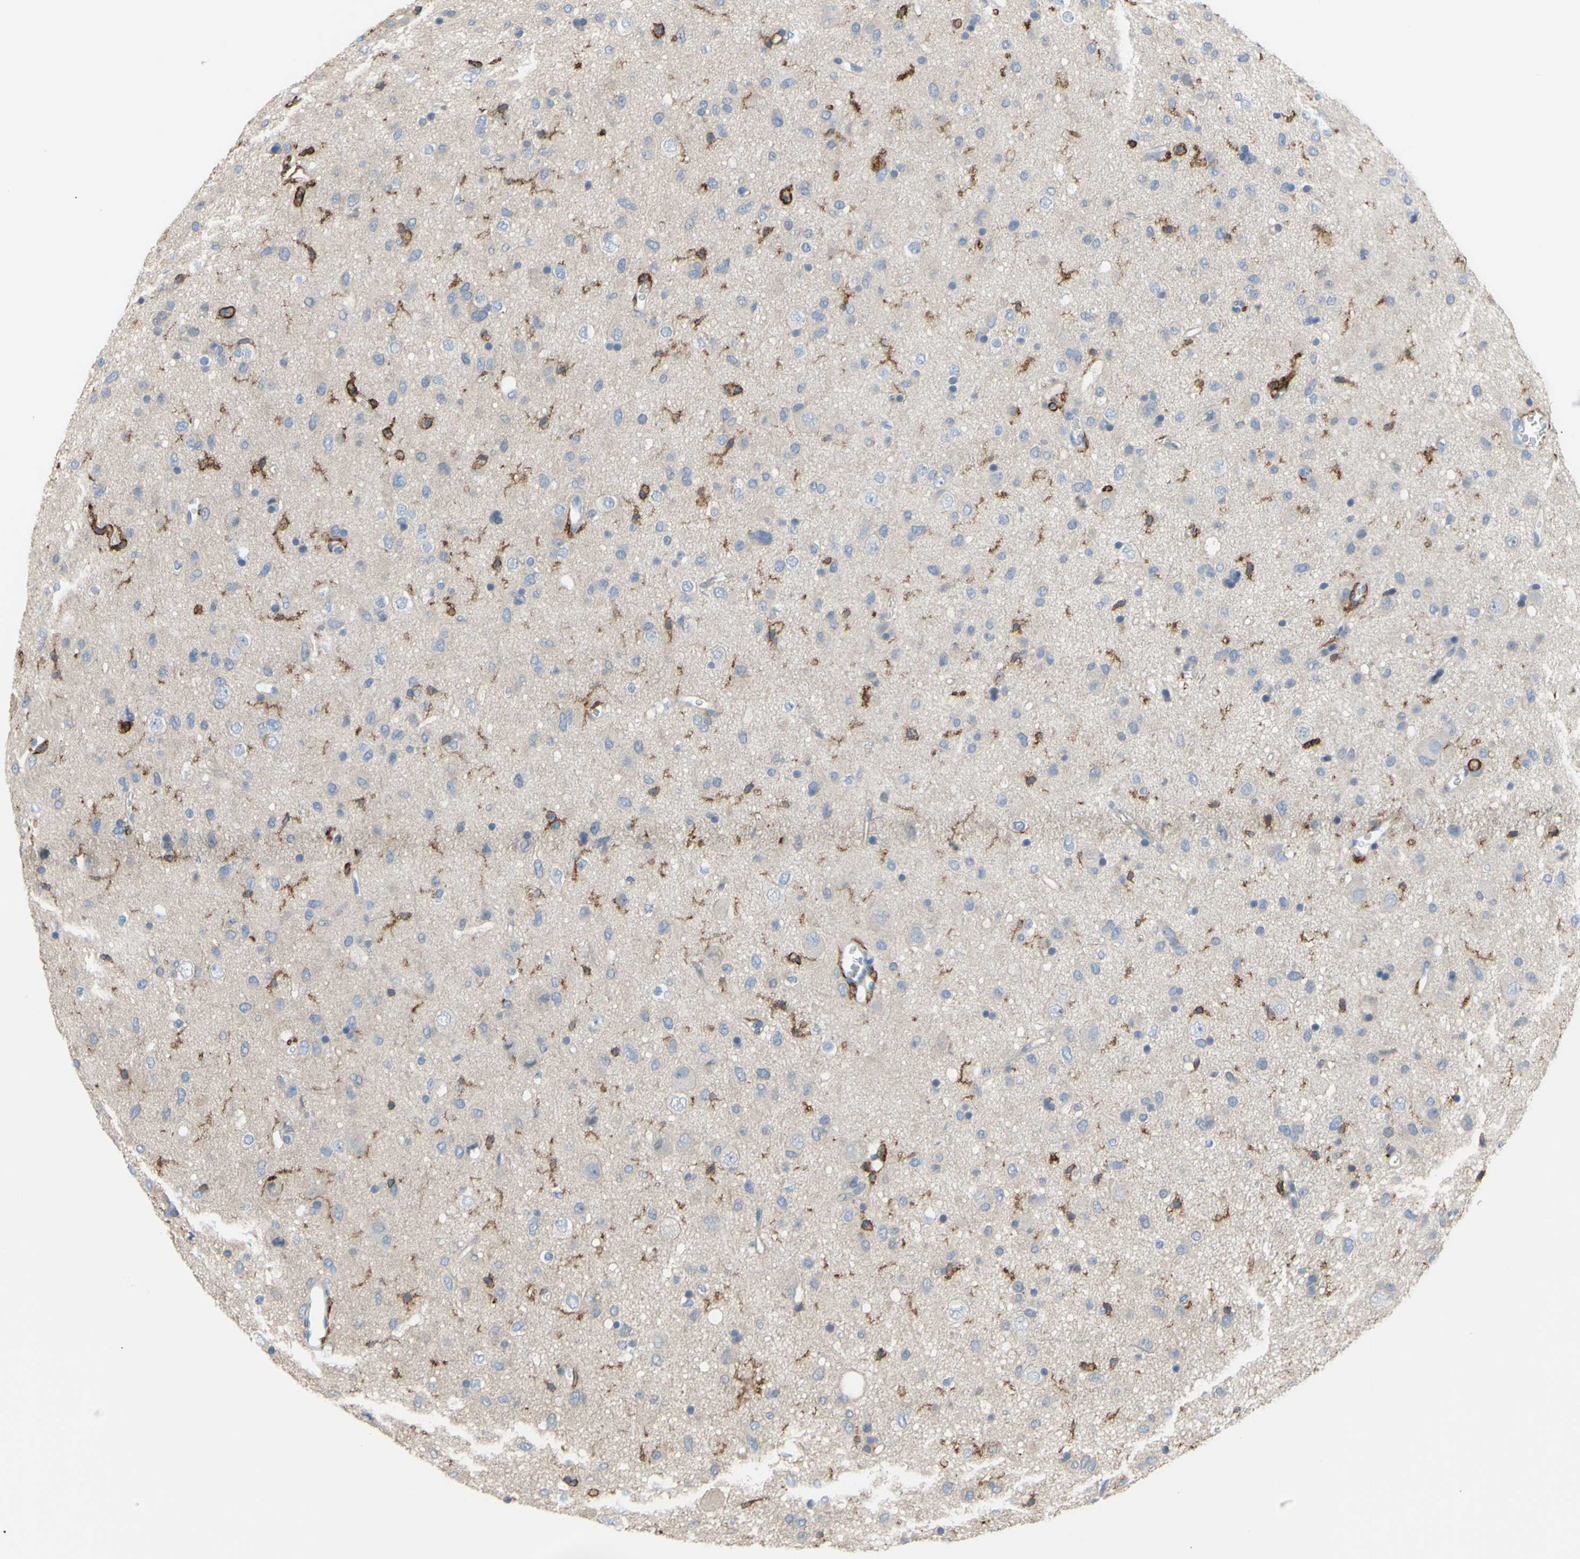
{"staining": {"intensity": "negative", "quantity": "none", "location": "none"}, "tissue": "glioma", "cell_type": "Tumor cells", "image_type": "cancer", "snomed": [{"axis": "morphology", "description": "Glioma, malignant, Low grade"}, {"axis": "topography", "description": "Brain"}], "caption": "Tumor cells show no significant protein expression in low-grade glioma (malignant).", "gene": "FCGR2A", "patient": {"sex": "male", "age": 77}}